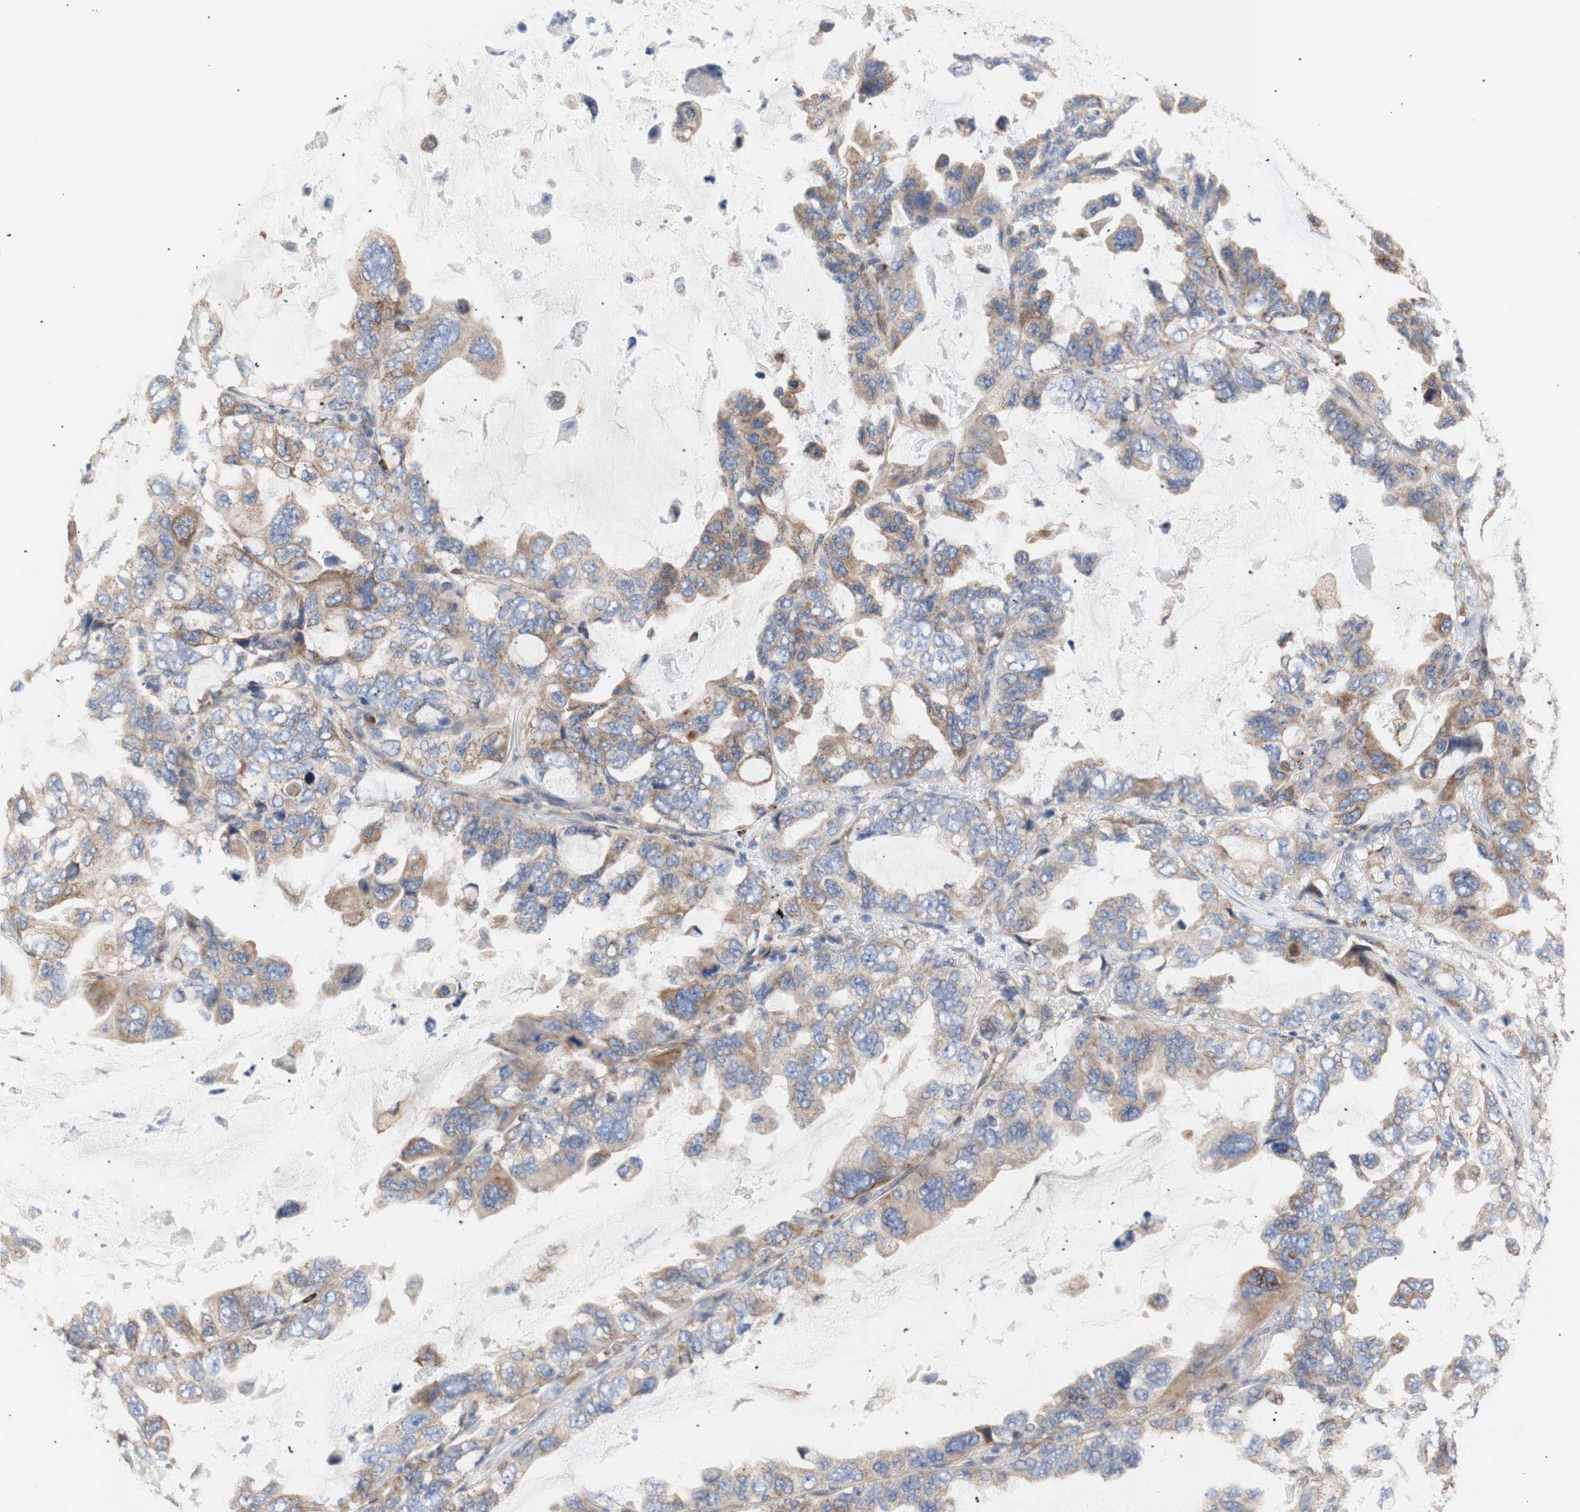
{"staining": {"intensity": "weak", "quantity": ">75%", "location": "cytoplasmic/membranous"}, "tissue": "lung cancer", "cell_type": "Tumor cells", "image_type": "cancer", "snomed": [{"axis": "morphology", "description": "Squamous cell carcinoma, NOS"}, {"axis": "topography", "description": "Lung"}], "caption": "There is low levels of weak cytoplasmic/membranous staining in tumor cells of lung squamous cell carcinoma, as demonstrated by immunohistochemical staining (brown color).", "gene": "ERLIN1", "patient": {"sex": "female", "age": 73}}